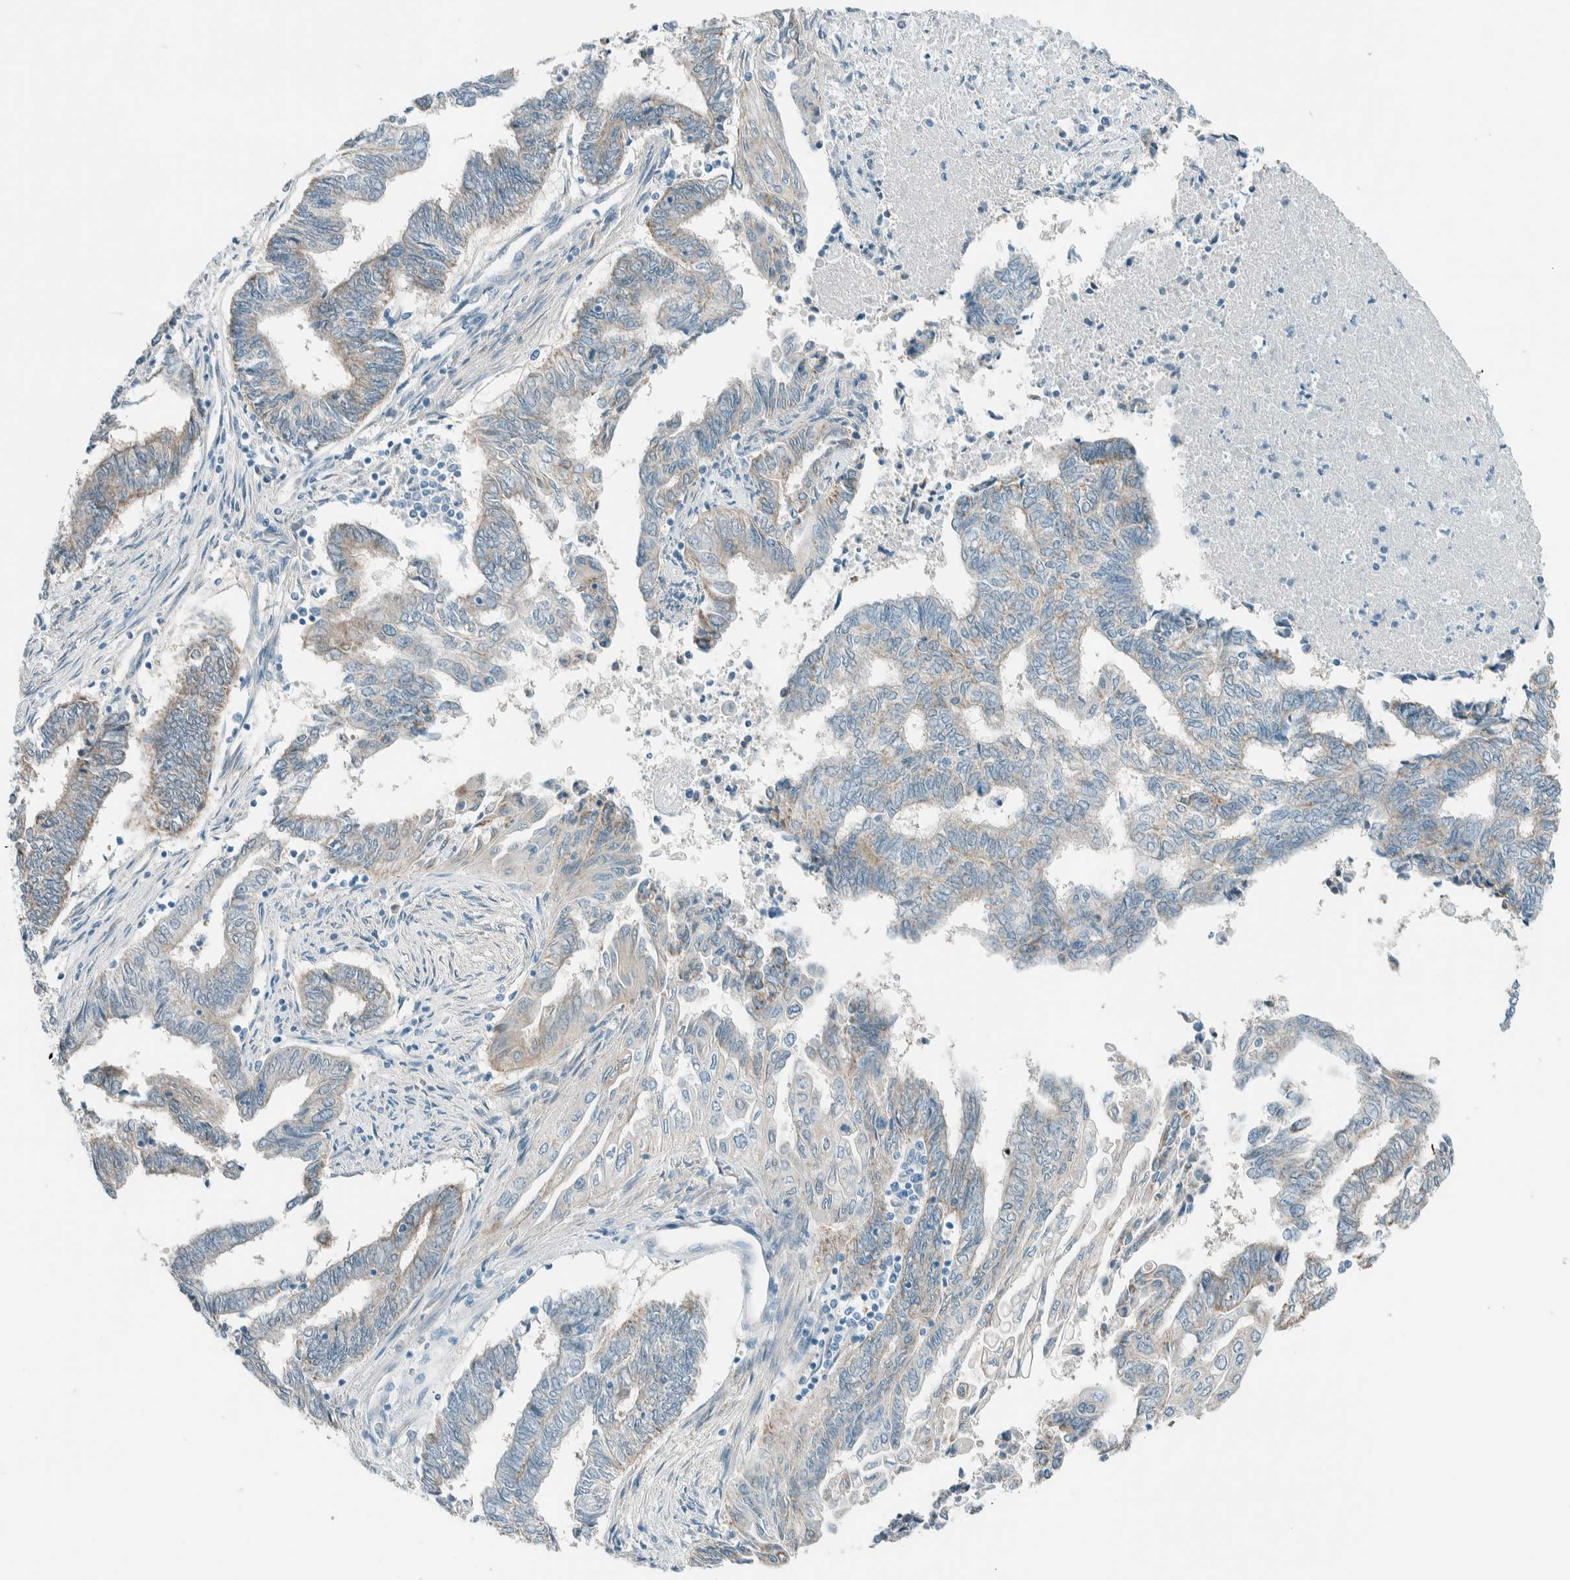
{"staining": {"intensity": "weak", "quantity": "25%-75%", "location": "cytoplasmic/membranous"}, "tissue": "endometrial cancer", "cell_type": "Tumor cells", "image_type": "cancer", "snomed": [{"axis": "morphology", "description": "Adenocarcinoma, NOS"}, {"axis": "topography", "description": "Uterus"}, {"axis": "topography", "description": "Endometrium"}], "caption": "A brown stain labels weak cytoplasmic/membranous expression of a protein in adenocarcinoma (endometrial) tumor cells.", "gene": "ALDH7A1", "patient": {"sex": "female", "age": 70}}